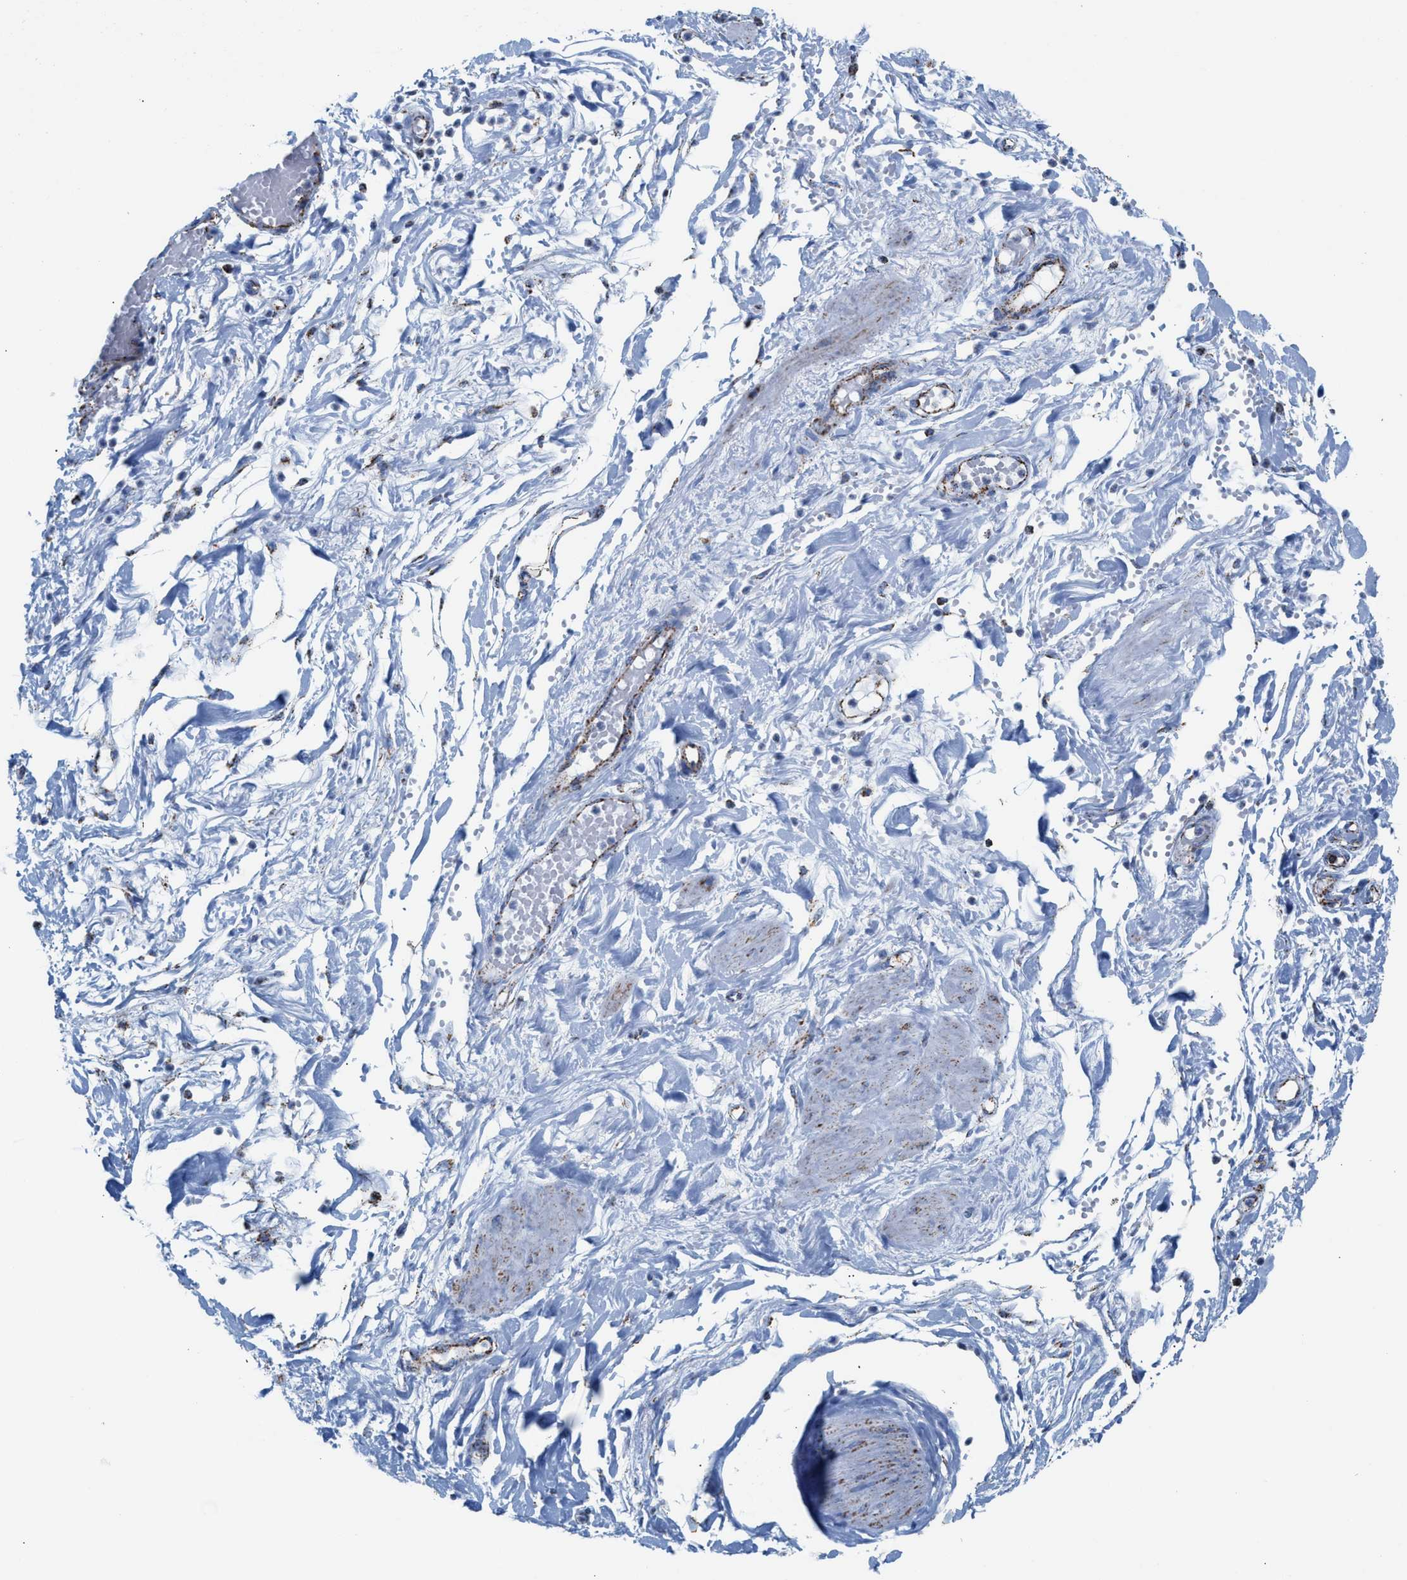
{"staining": {"intensity": "strong", "quantity": ">75%", "location": "cytoplasmic/membranous"}, "tissue": "adipose tissue", "cell_type": "Adipocytes", "image_type": "normal", "snomed": [{"axis": "morphology", "description": "Normal tissue, NOS"}, {"axis": "topography", "description": "Soft tissue"}], "caption": "Normal adipose tissue was stained to show a protein in brown. There is high levels of strong cytoplasmic/membranous staining in approximately >75% of adipocytes. (DAB IHC with brightfield microscopy, high magnification).", "gene": "ECHS1", "patient": {"sex": "male", "age": 72}}